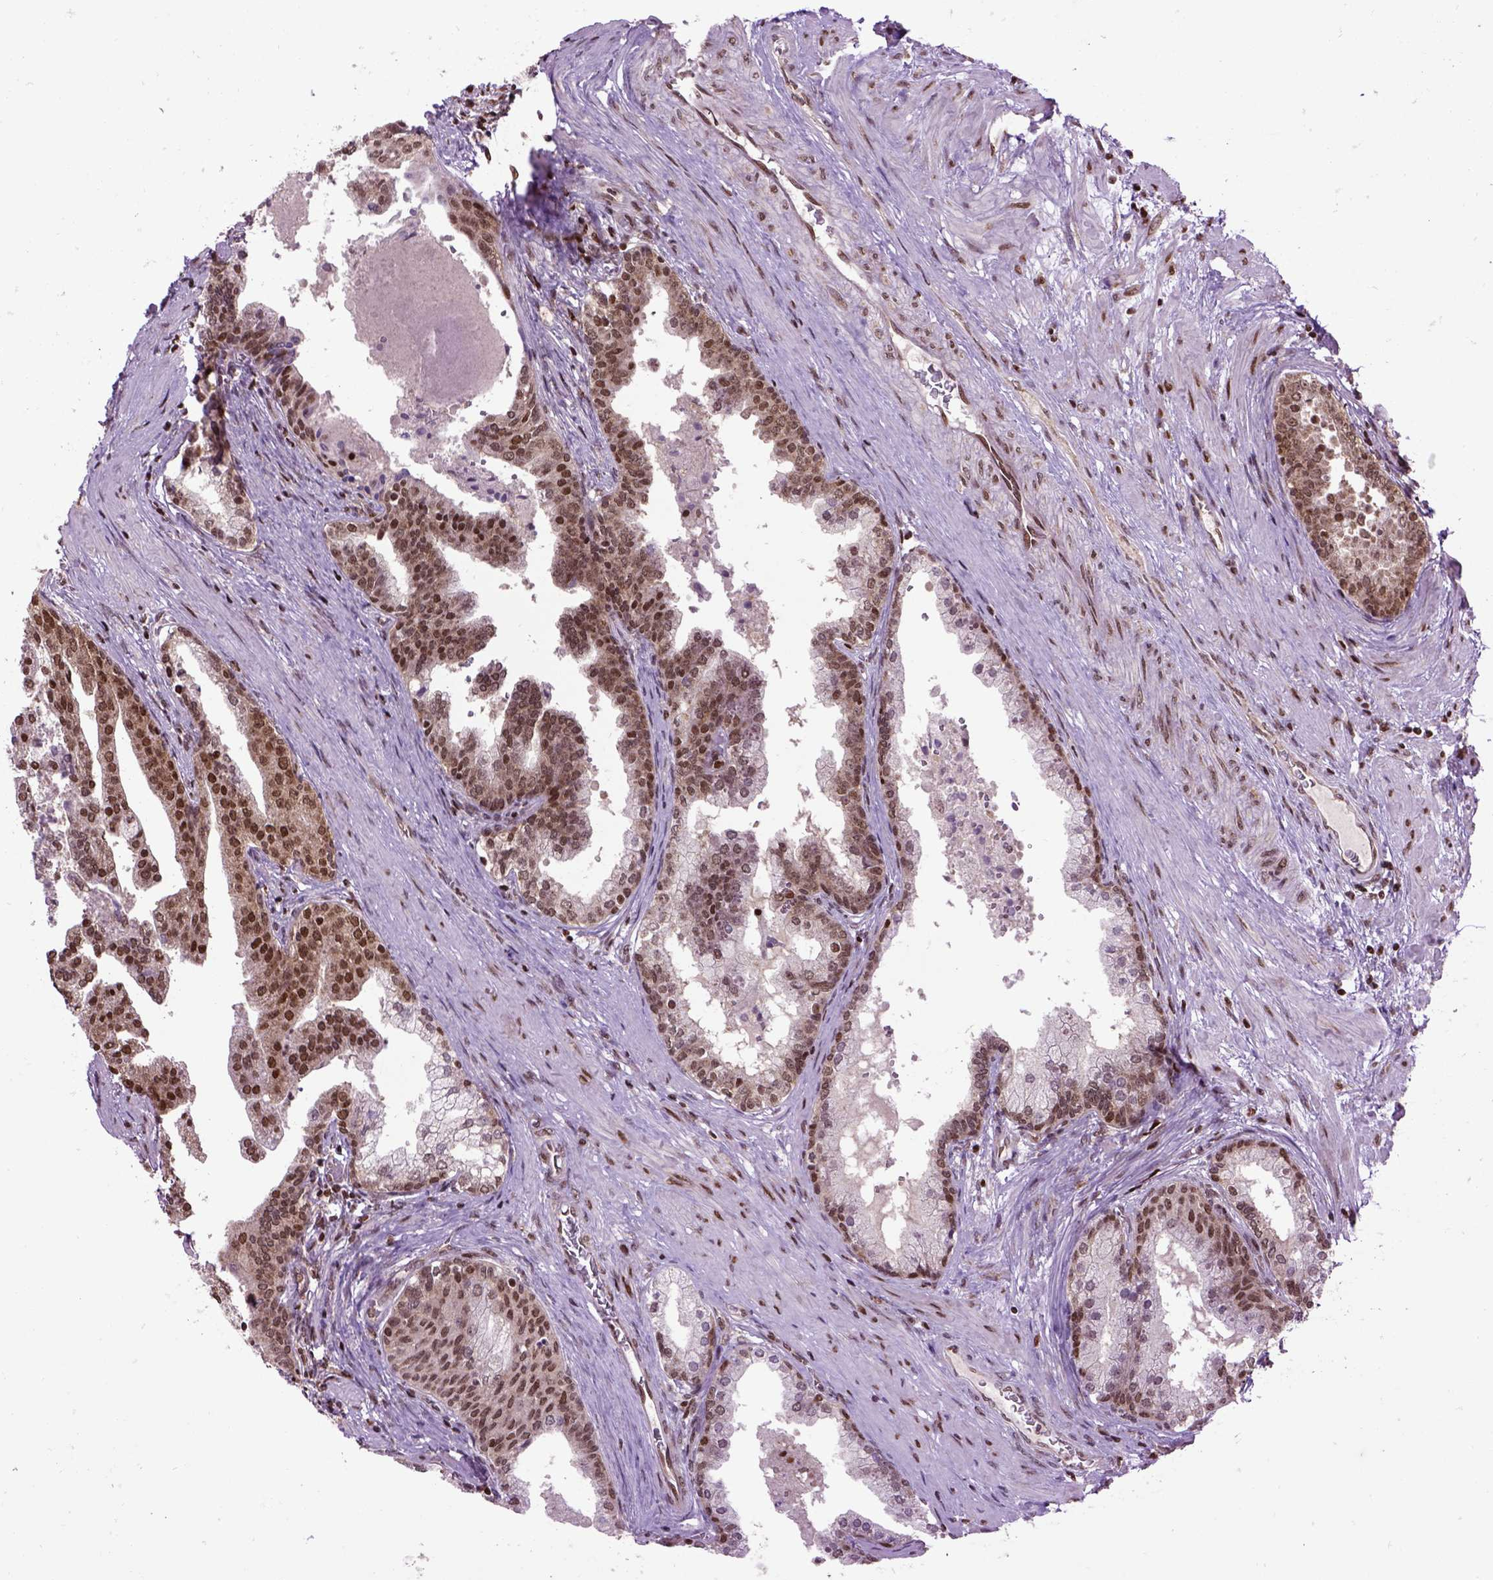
{"staining": {"intensity": "moderate", "quantity": ">75%", "location": "nuclear"}, "tissue": "prostate cancer", "cell_type": "Tumor cells", "image_type": "cancer", "snomed": [{"axis": "morphology", "description": "Adenocarcinoma, NOS"}, {"axis": "topography", "description": "Prostate and seminal vesicle, NOS"}, {"axis": "topography", "description": "Prostate"}], "caption": "An immunohistochemistry (IHC) image of tumor tissue is shown. Protein staining in brown shows moderate nuclear positivity in prostate cancer (adenocarcinoma) within tumor cells.", "gene": "CELF1", "patient": {"sex": "male", "age": 44}}